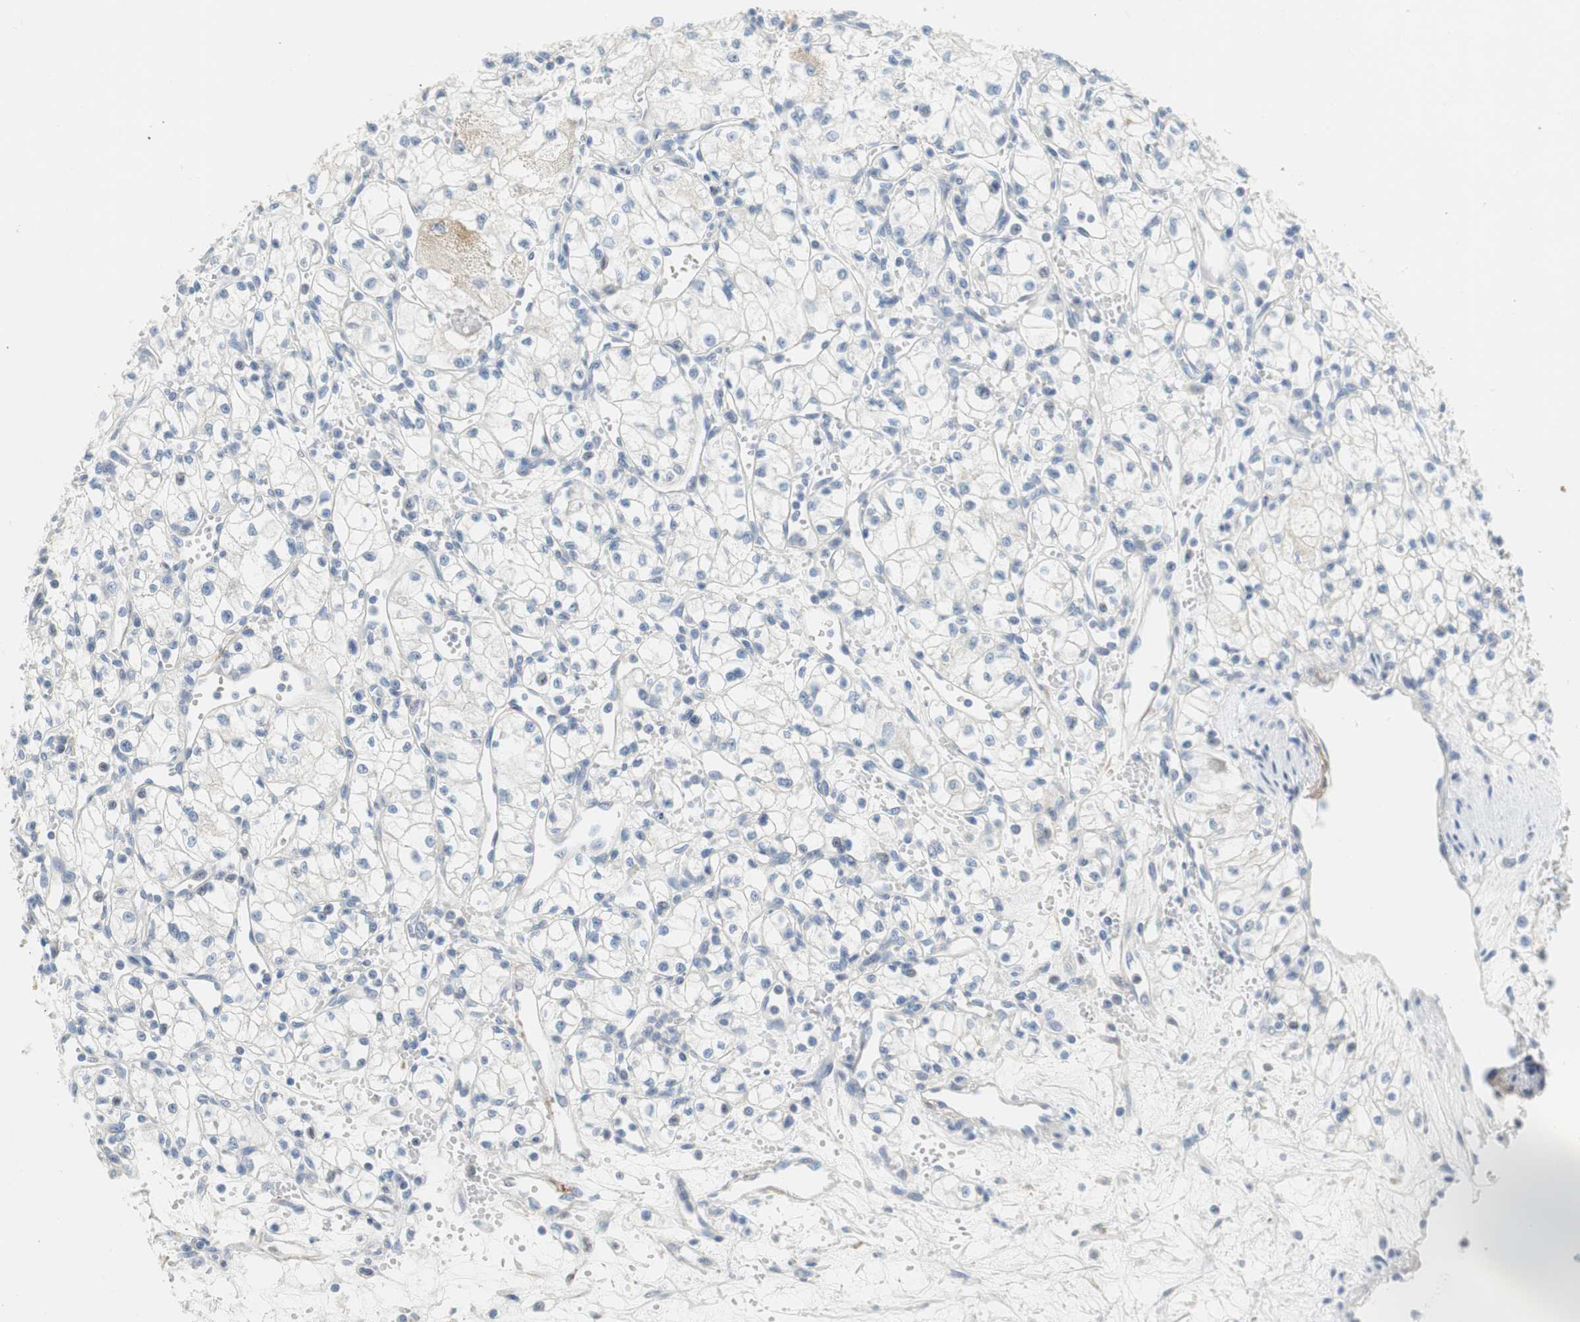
{"staining": {"intensity": "negative", "quantity": "none", "location": "none"}, "tissue": "renal cancer", "cell_type": "Tumor cells", "image_type": "cancer", "snomed": [{"axis": "morphology", "description": "Normal tissue, NOS"}, {"axis": "morphology", "description": "Adenocarcinoma, NOS"}, {"axis": "topography", "description": "Kidney"}], "caption": "Immunohistochemistry (IHC) histopathology image of renal cancer stained for a protein (brown), which reveals no staining in tumor cells.", "gene": "CCM2L", "patient": {"sex": "male", "age": 59}}